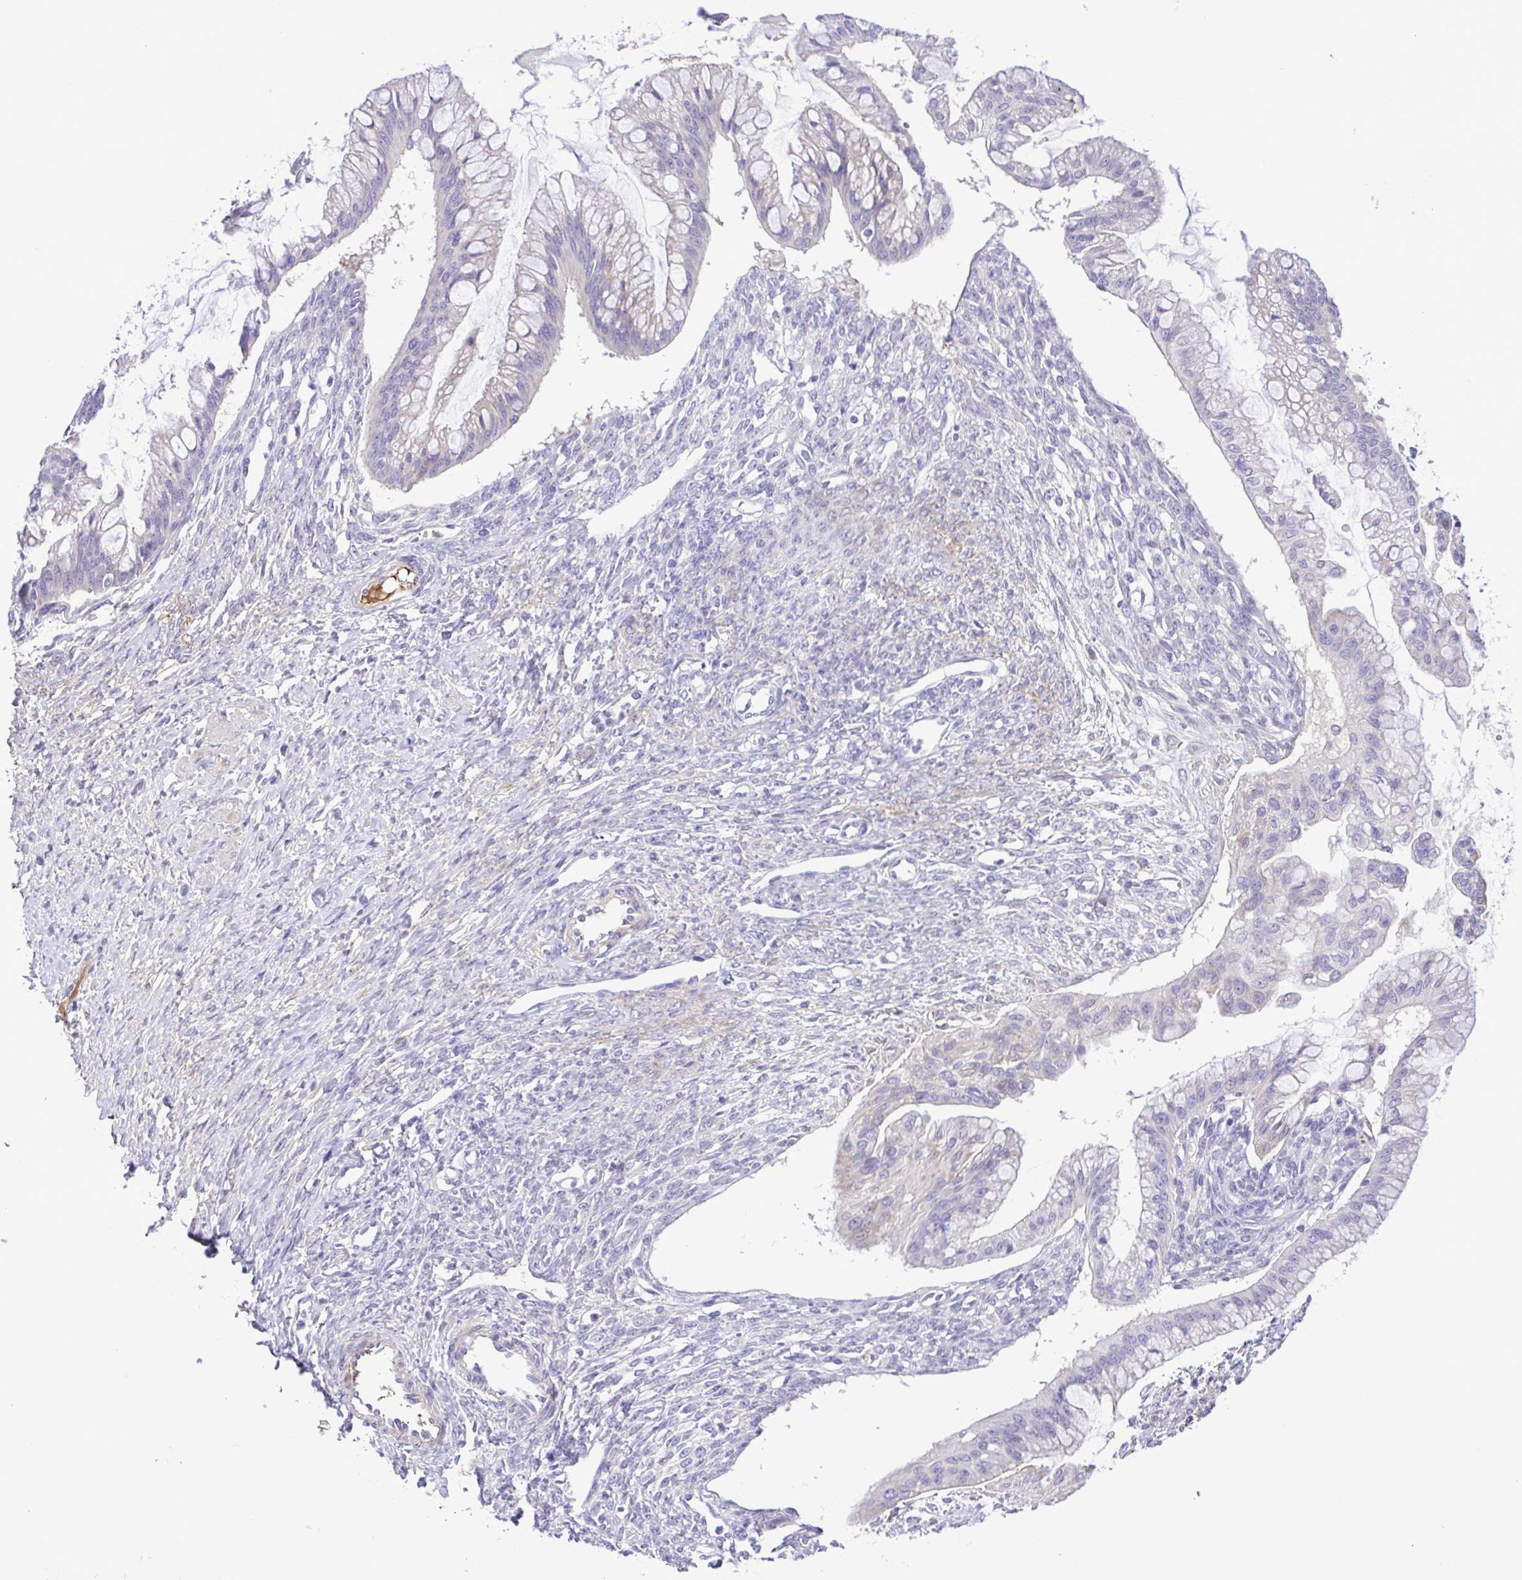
{"staining": {"intensity": "negative", "quantity": "none", "location": "none"}, "tissue": "ovarian cancer", "cell_type": "Tumor cells", "image_type": "cancer", "snomed": [{"axis": "morphology", "description": "Cystadenocarcinoma, mucinous, NOS"}, {"axis": "topography", "description": "Ovary"}], "caption": "Immunohistochemistry (IHC) of ovarian mucinous cystadenocarcinoma exhibits no staining in tumor cells.", "gene": "GABBR2", "patient": {"sex": "female", "age": 73}}